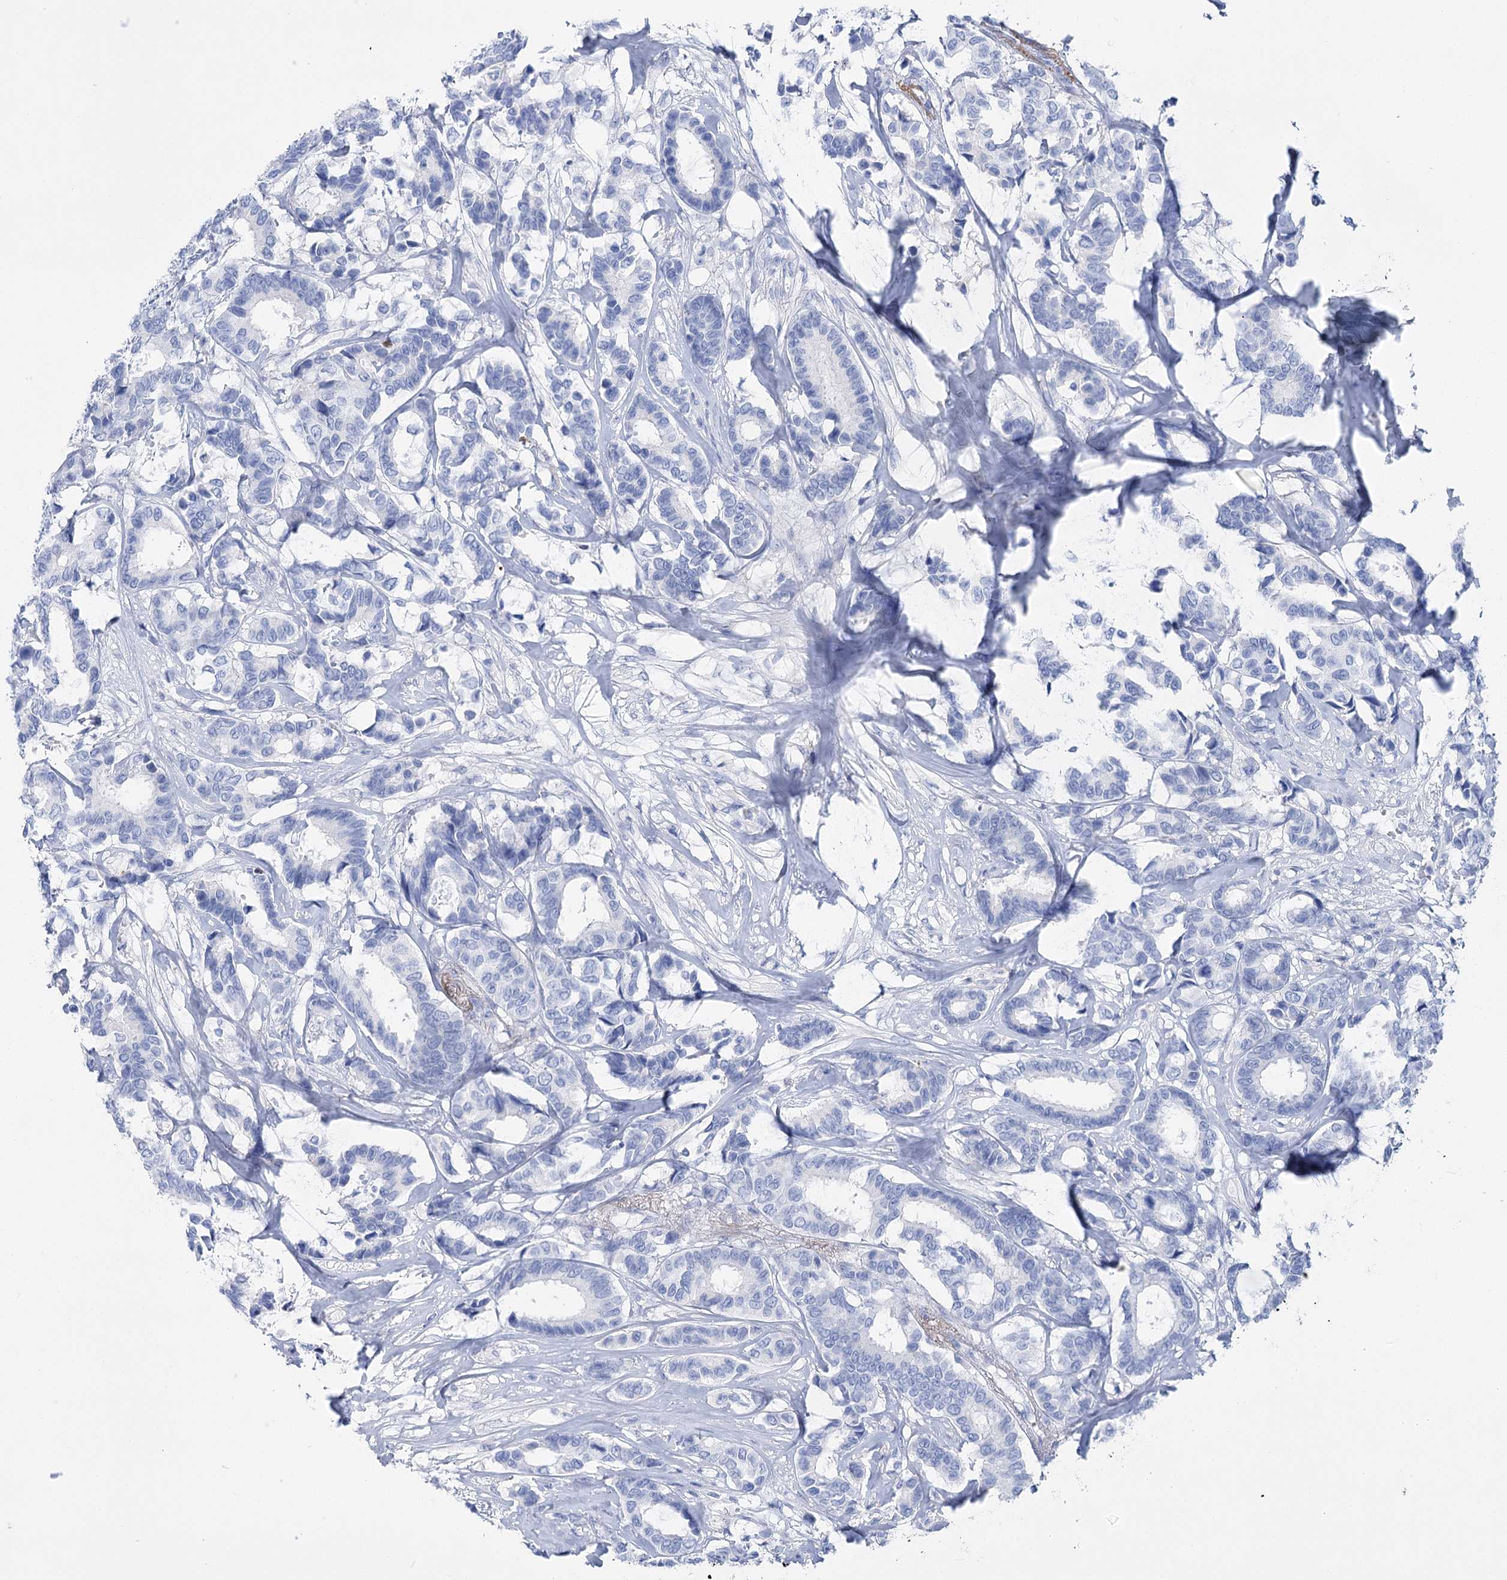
{"staining": {"intensity": "negative", "quantity": "none", "location": "none"}, "tissue": "breast cancer", "cell_type": "Tumor cells", "image_type": "cancer", "snomed": [{"axis": "morphology", "description": "Duct carcinoma"}, {"axis": "topography", "description": "Breast"}], "caption": "IHC image of neoplastic tissue: human breast cancer stained with DAB (3,3'-diaminobenzidine) reveals no significant protein expression in tumor cells.", "gene": "PCDHA1", "patient": {"sex": "female", "age": 87}}